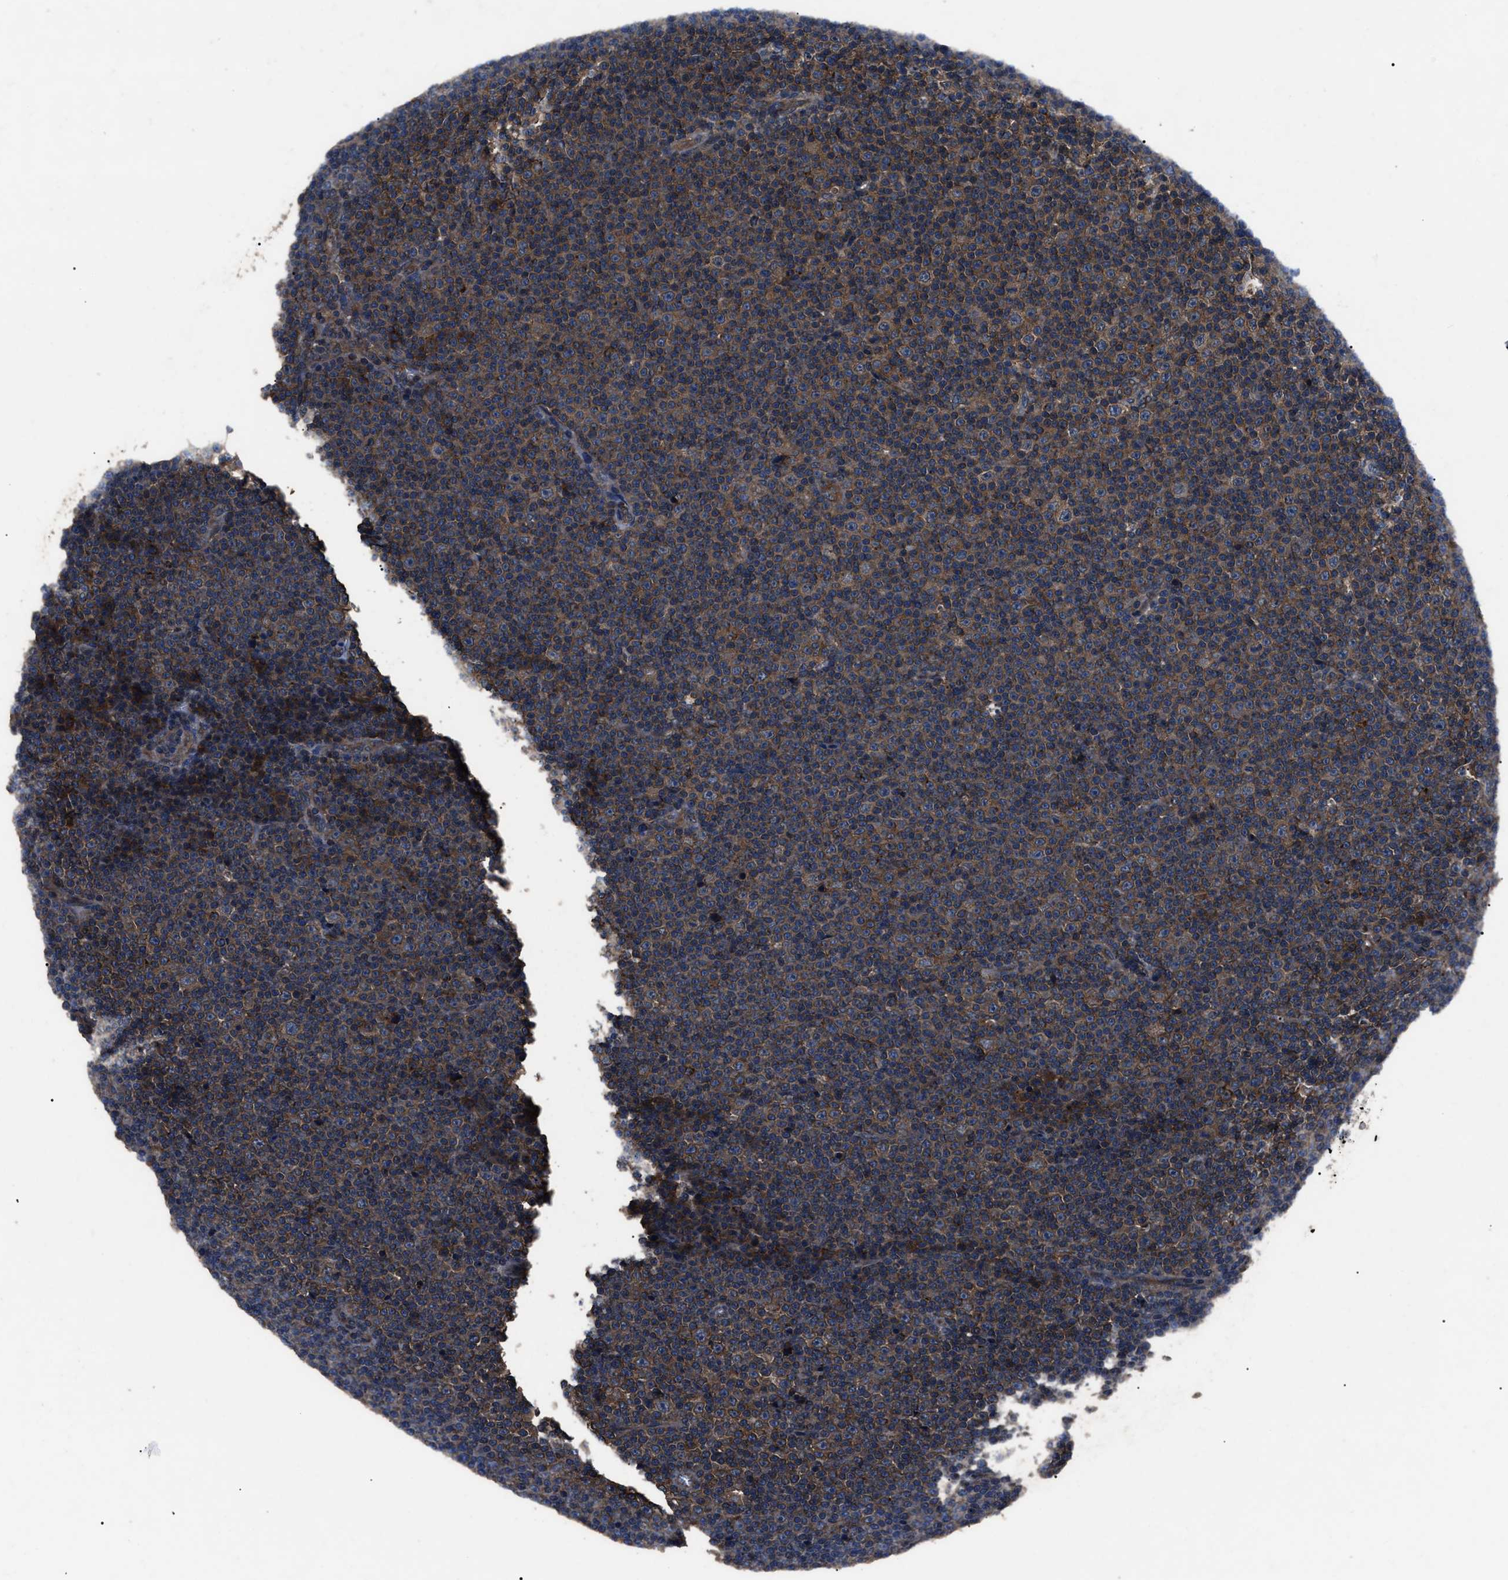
{"staining": {"intensity": "strong", "quantity": ">75%", "location": "cytoplasmic/membranous"}, "tissue": "lymphoma", "cell_type": "Tumor cells", "image_type": "cancer", "snomed": [{"axis": "morphology", "description": "Malignant lymphoma, non-Hodgkin's type, Low grade"}, {"axis": "topography", "description": "Lymph node"}], "caption": "The immunohistochemical stain highlights strong cytoplasmic/membranous expression in tumor cells of low-grade malignant lymphoma, non-Hodgkin's type tissue.", "gene": "RNF216", "patient": {"sex": "female", "age": 67}}